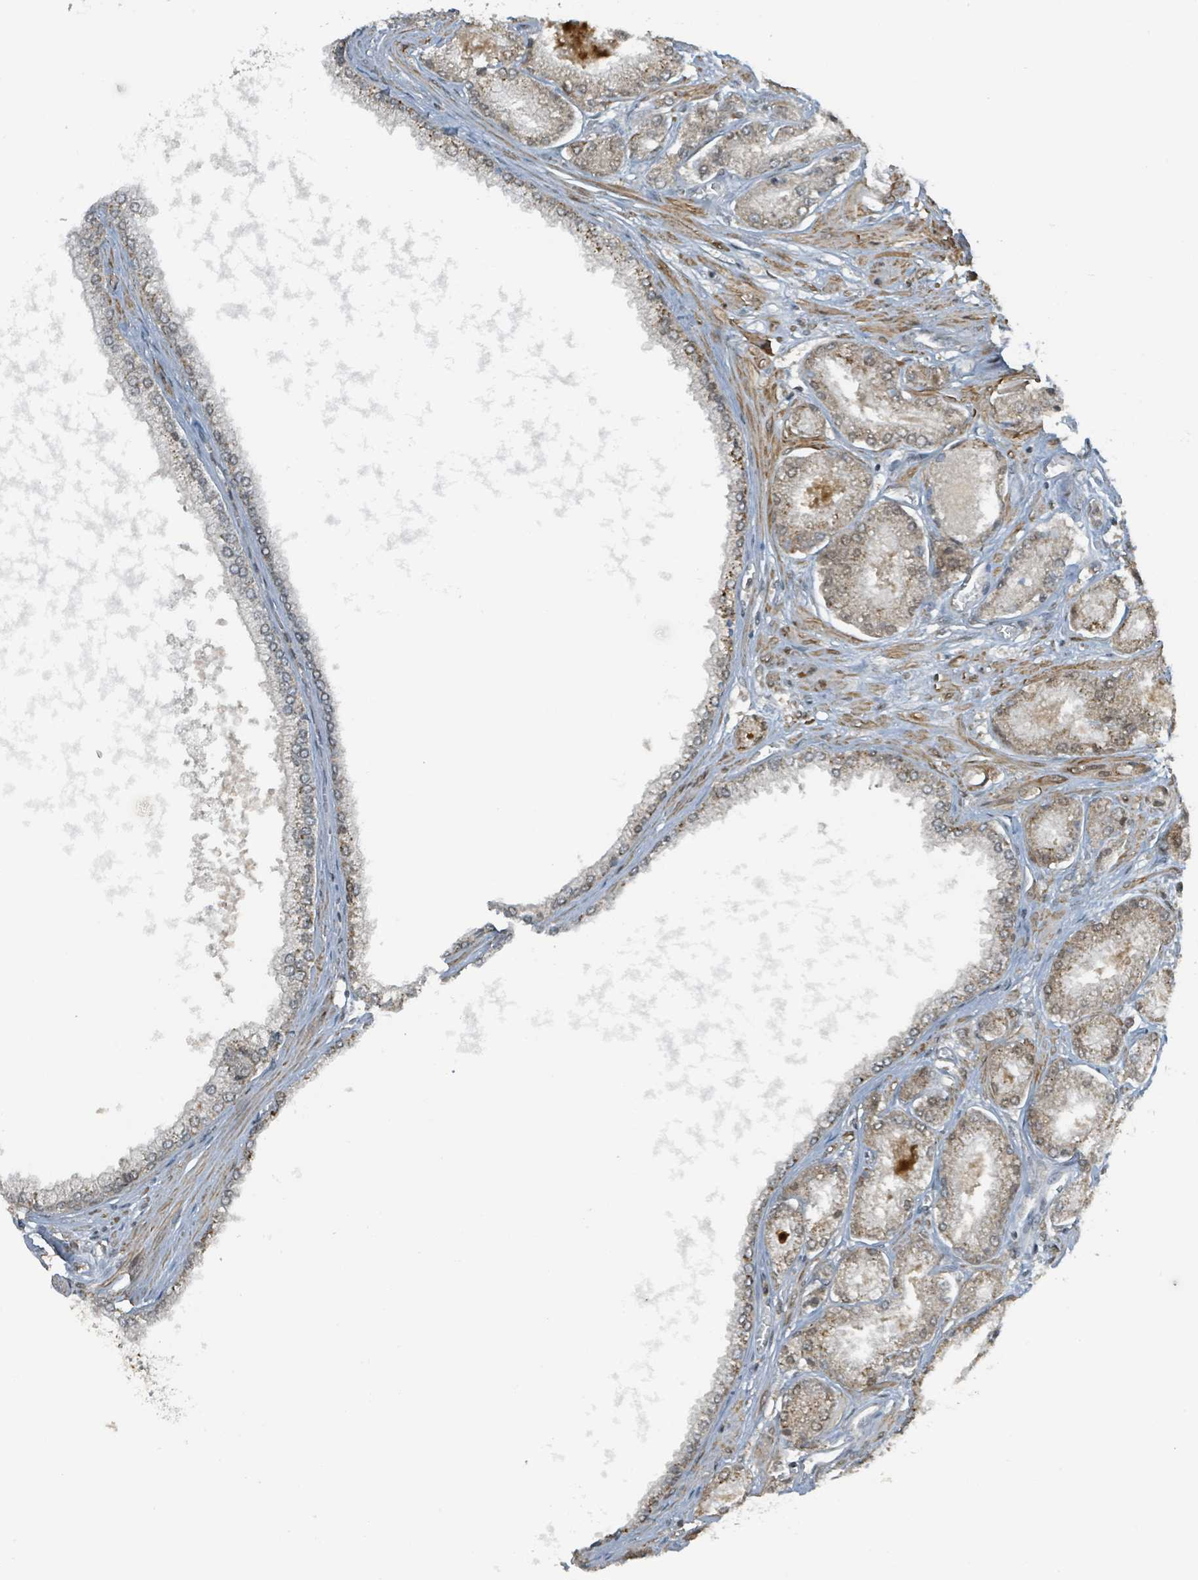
{"staining": {"intensity": "weak", "quantity": "25%-75%", "location": "nuclear"}, "tissue": "prostate cancer", "cell_type": "Tumor cells", "image_type": "cancer", "snomed": [{"axis": "morphology", "description": "Adenocarcinoma, NOS"}, {"axis": "topography", "description": "Prostate and seminal vesicle, NOS"}], "caption": "Prostate cancer stained with DAB (3,3'-diaminobenzidine) IHC exhibits low levels of weak nuclear staining in approximately 25%-75% of tumor cells. (IHC, brightfield microscopy, high magnification).", "gene": "PHIP", "patient": {"sex": "male", "age": 76}}